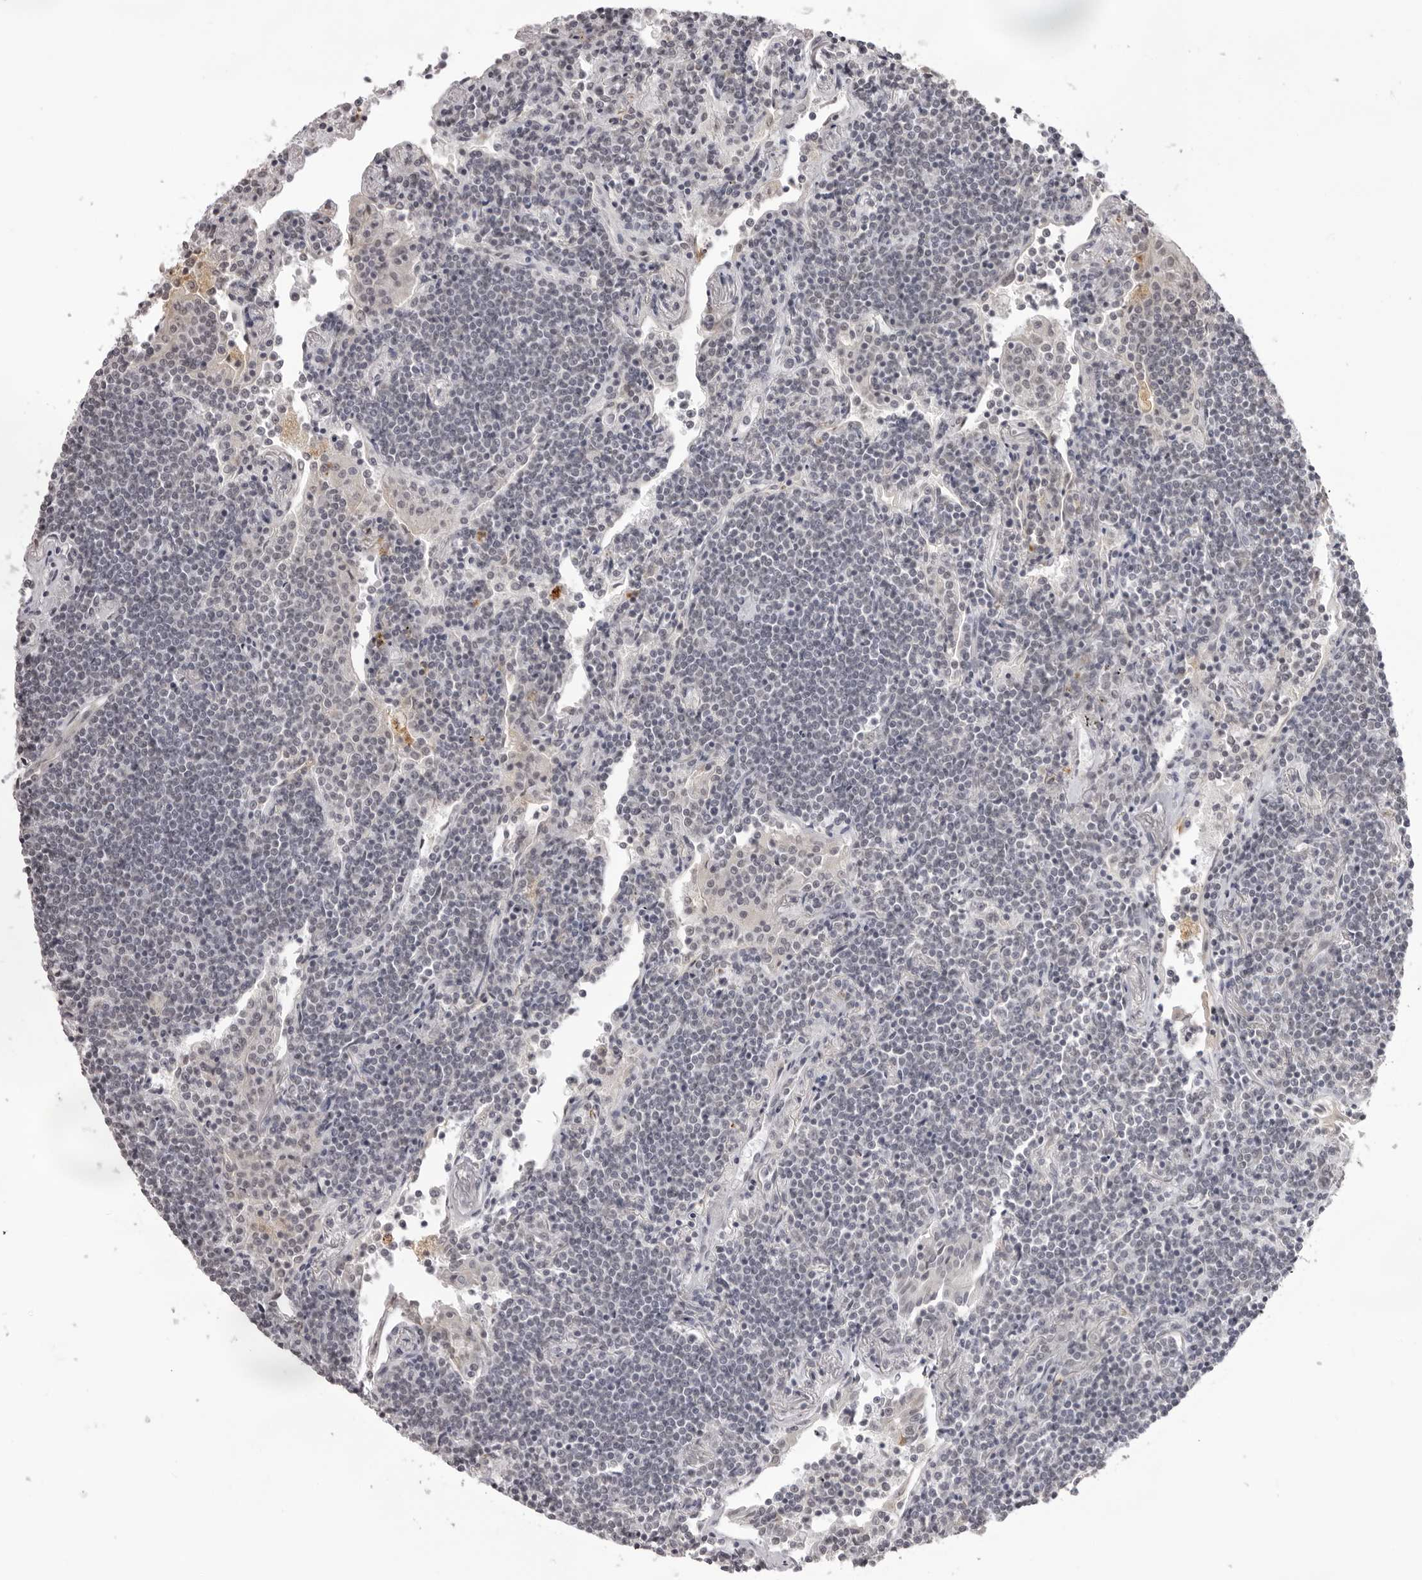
{"staining": {"intensity": "negative", "quantity": "none", "location": "none"}, "tissue": "lymphoma", "cell_type": "Tumor cells", "image_type": "cancer", "snomed": [{"axis": "morphology", "description": "Malignant lymphoma, non-Hodgkin's type, Low grade"}, {"axis": "topography", "description": "Lung"}], "caption": "Protein analysis of low-grade malignant lymphoma, non-Hodgkin's type exhibits no significant expression in tumor cells.", "gene": "NTM", "patient": {"sex": "female", "age": 71}}